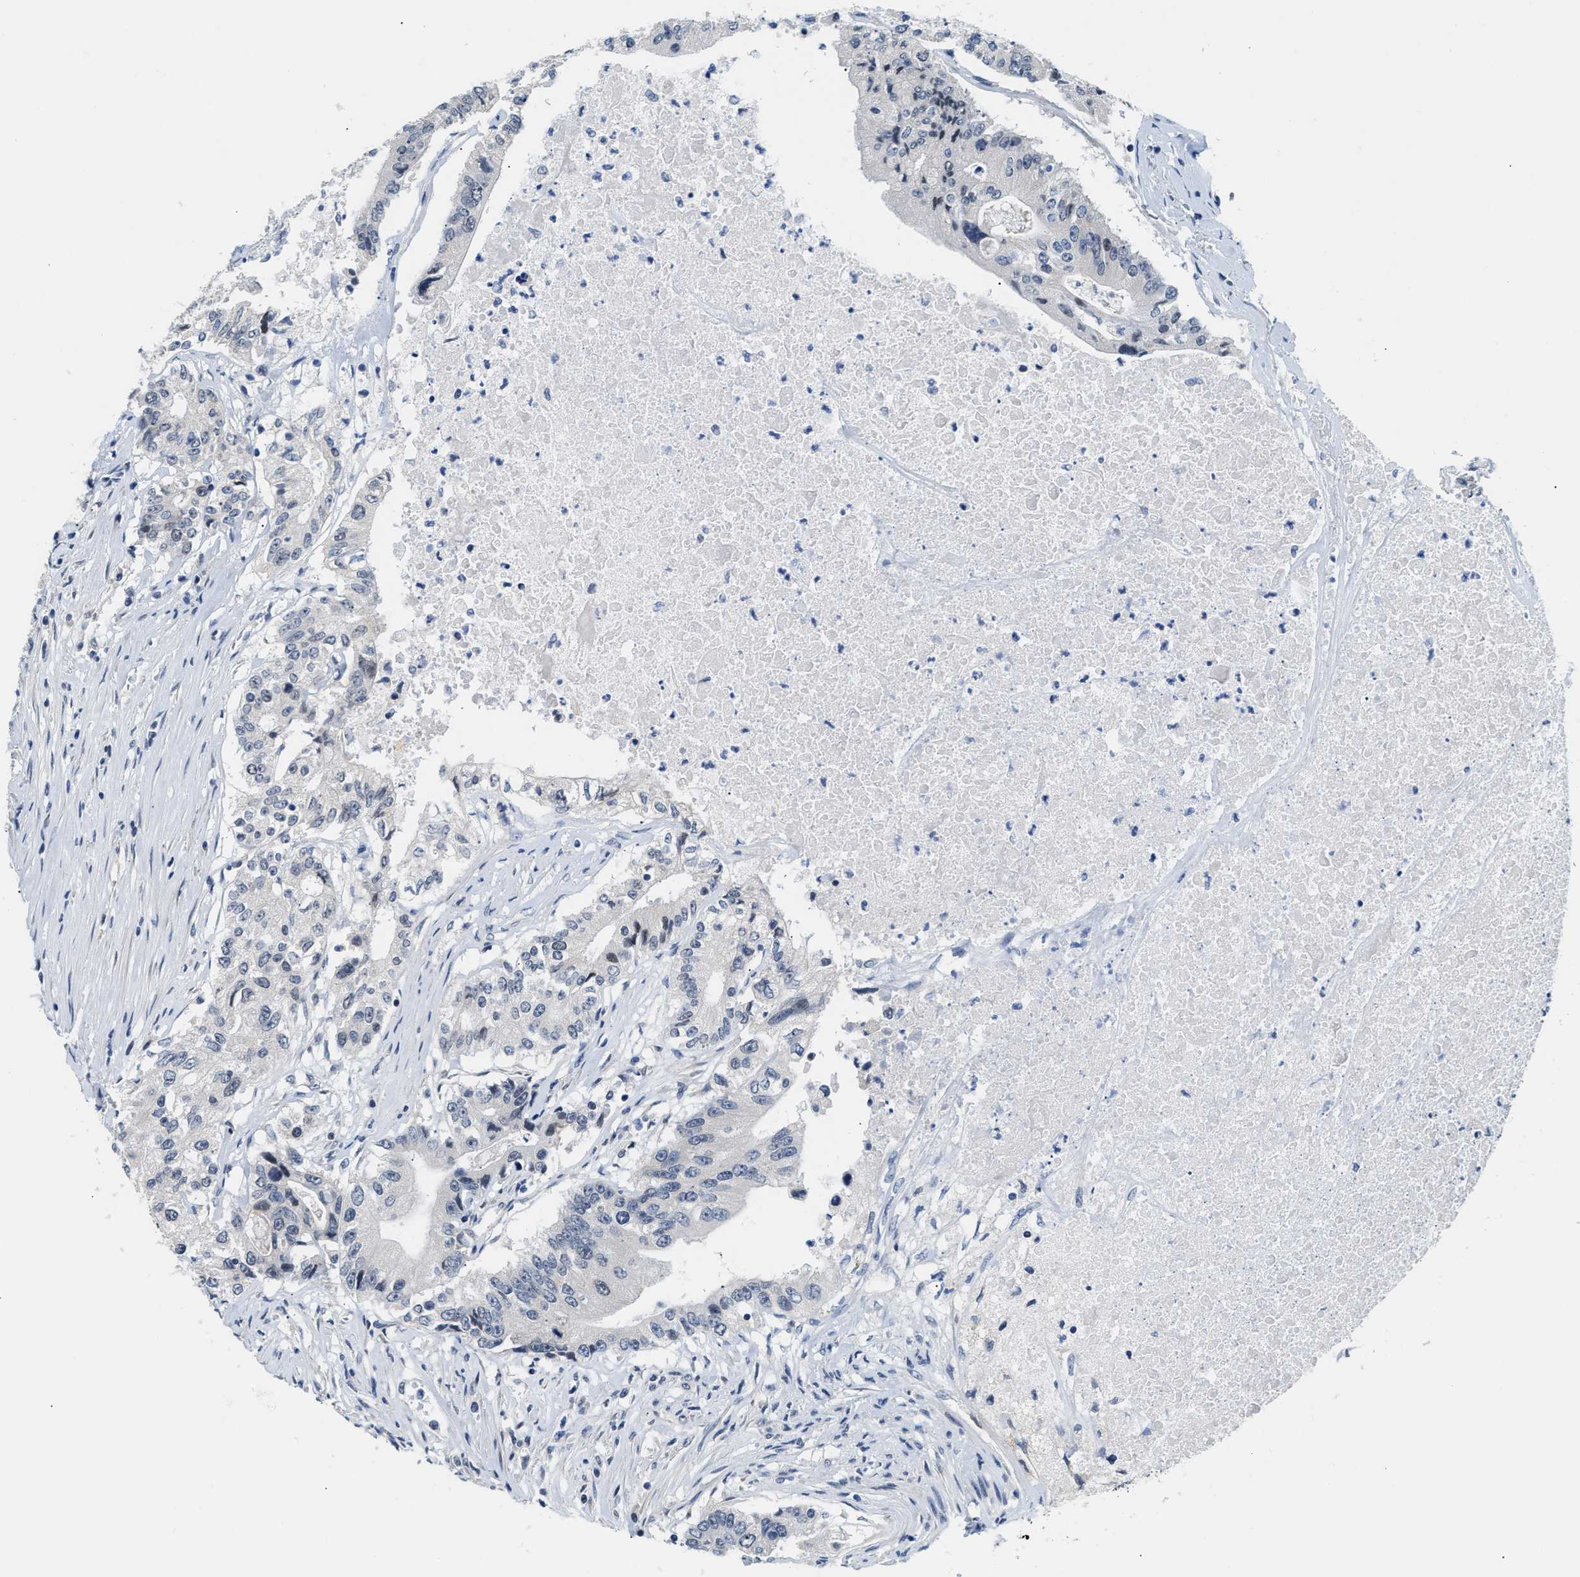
{"staining": {"intensity": "negative", "quantity": "none", "location": "none"}, "tissue": "colorectal cancer", "cell_type": "Tumor cells", "image_type": "cancer", "snomed": [{"axis": "morphology", "description": "Adenocarcinoma, NOS"}, {"axis": "topography", "description": "Colon"}], "caption": "This is an IHC photomicrograph of human colorectal adenocarcinoma. There is no expression in tumor cells.", "gene": "CLGN", "patient": {"sex": "female", "age": 77}}